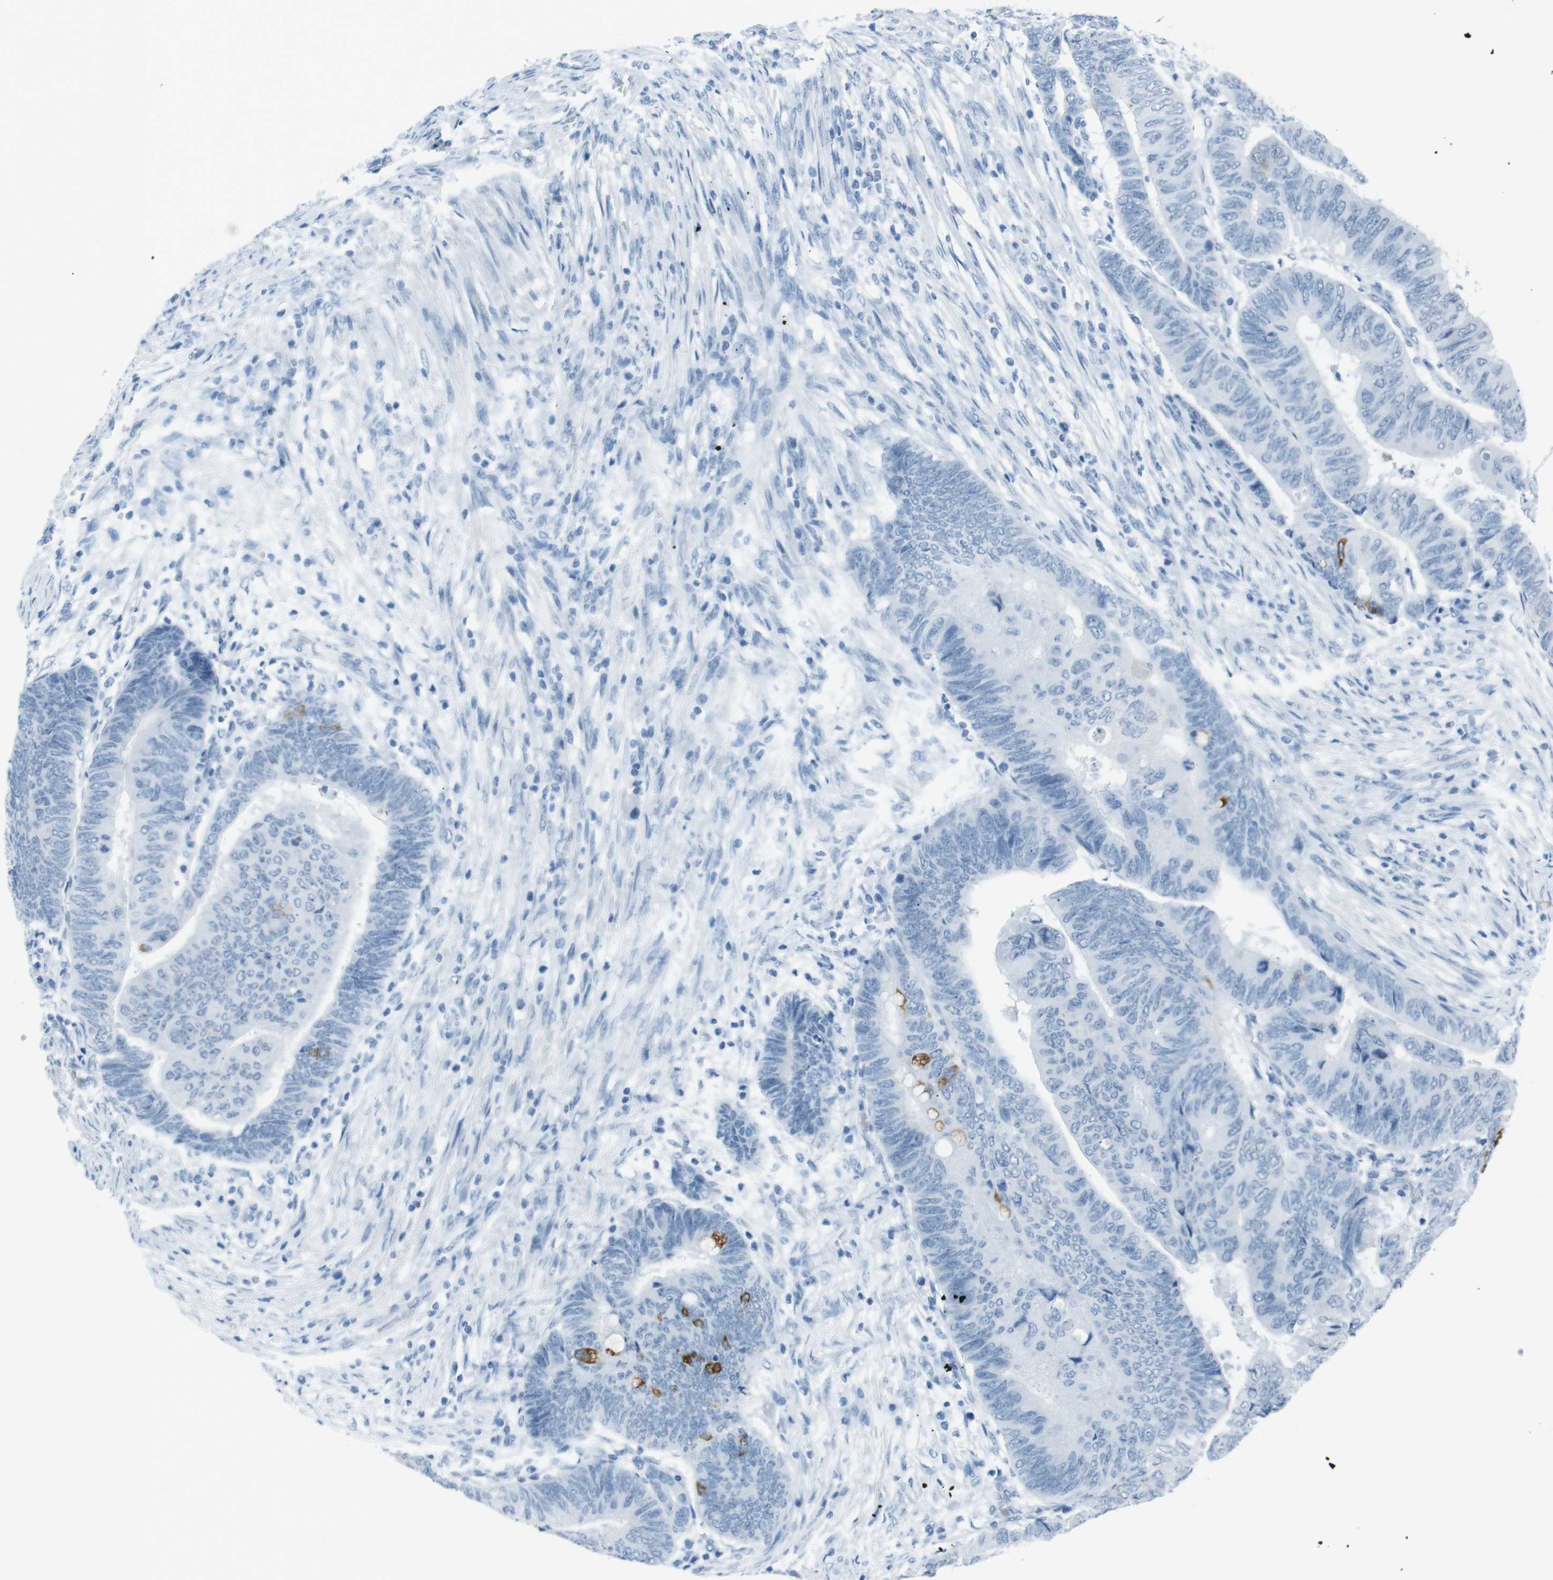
{"staining": {"intensity": "strong", "quantity": "<25%", "location": "cytoplasmic/membranous"}, "tissue": "colorectal cancer", "cell_type": "Tumor cells", "image_type": "cancer", "snomed": [{"axis": "morphology", "description": "Normal tissue, NOS"}, {"axis": "morphology", "description": "Adenocarcinoma, NOS"}, {"axis": "topography", "description": "Rectum"}, {"axis": "topography", "description": "Peripheral nerve tissue"}], "caption": "Adenocarcinoma (colorectal) was stained to show a protein in brown. There is medium levels of strong cytoplasmic/membranous expression in about <25% of tumor cells.", "gene": "TMEM207", "patient": {"sex": "male", "age": 92}}